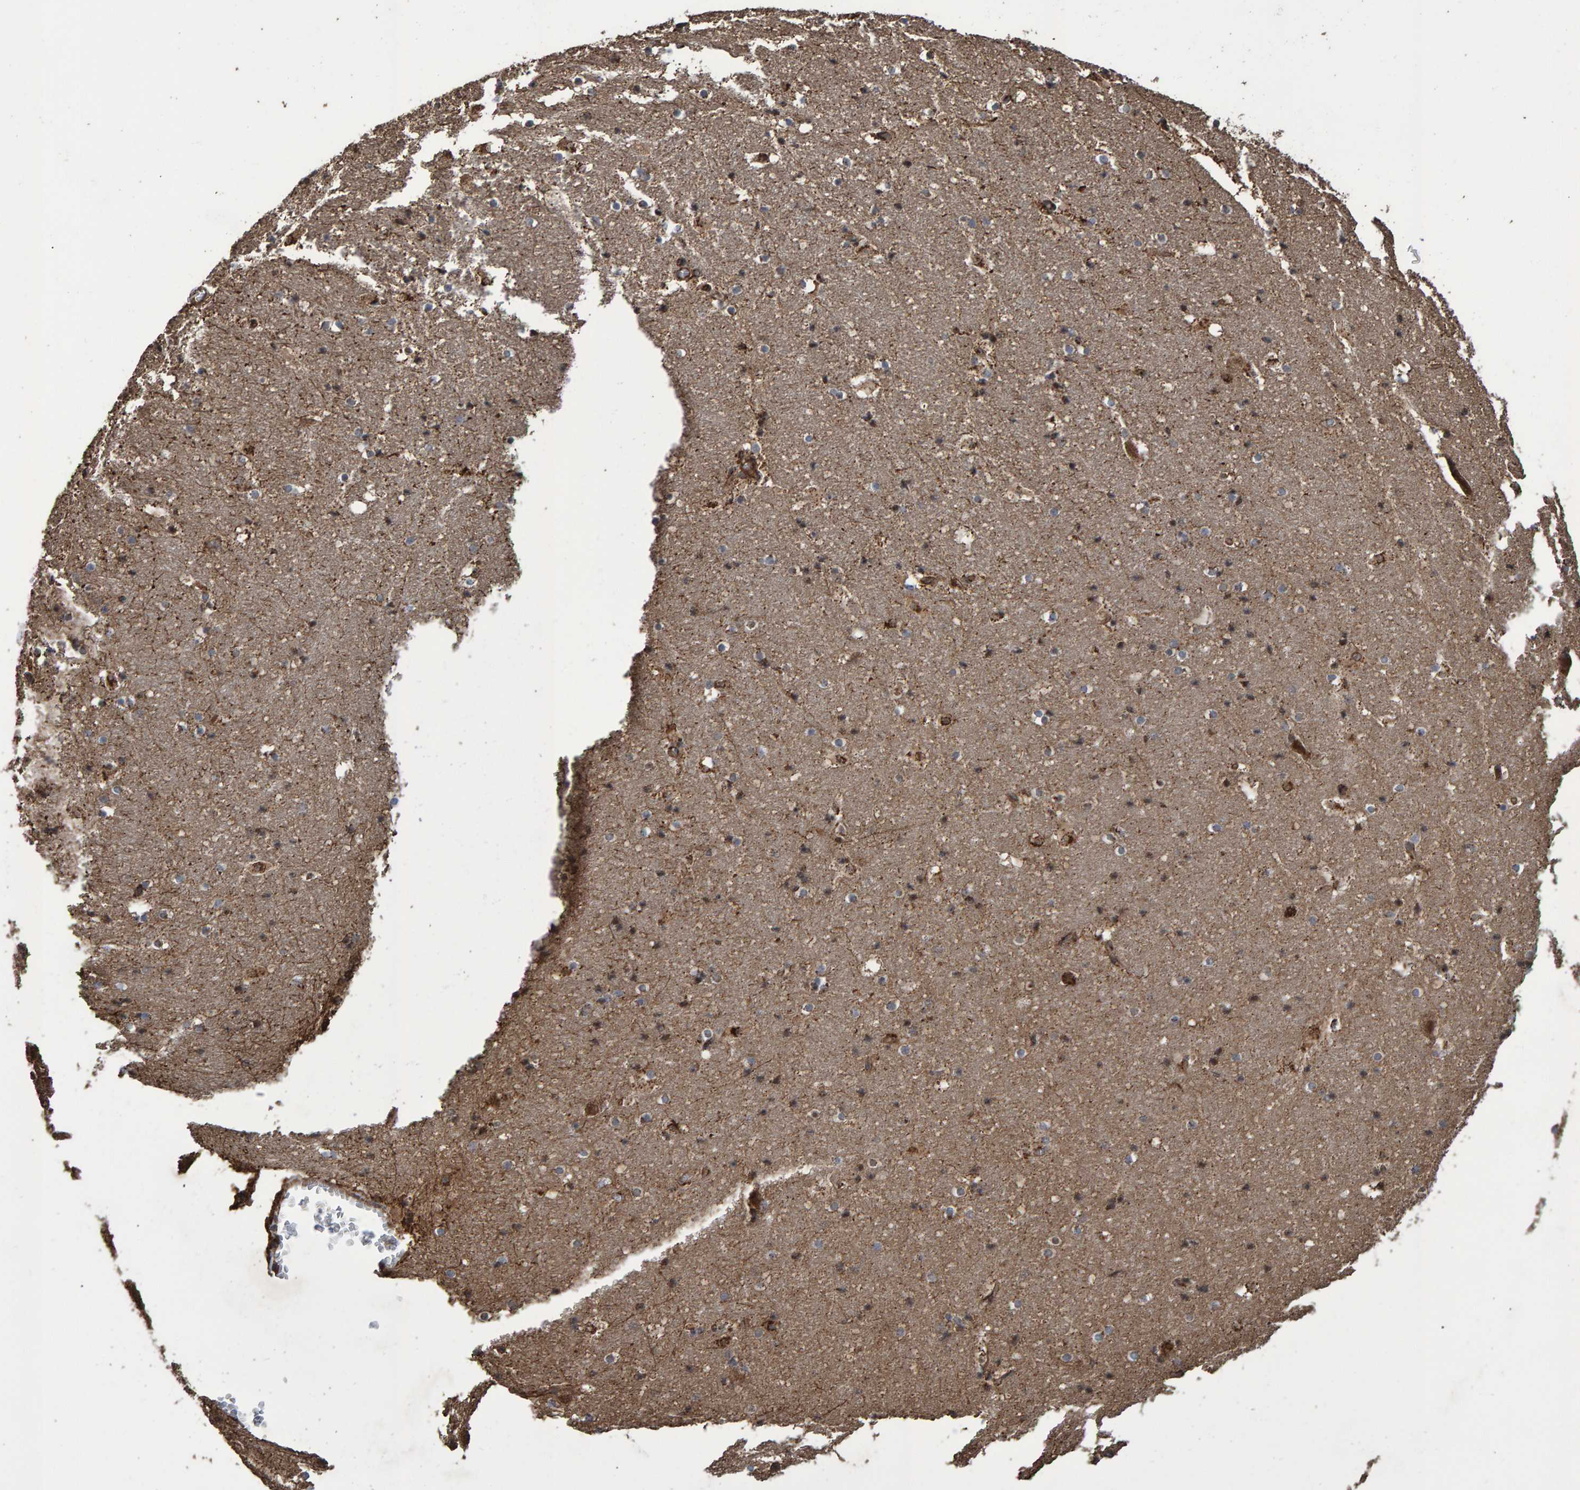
{"staining": {"intensity": "strong", "quantity": "25%-75%", "location": "cytoplasmic/membranous"}, "tissue": "hippocampus", "cell_type": "Glial cells", "image_type": "normal", "snomed": [{"axis": "morphology", "description": "Normal tissue, NOS"}, {"axis": "topography", "description": "Hippocampus"}], "caption": "High-magnification brightfield microscopy of normal hippocampus stained with DAB (3,3'-diaminobenzidine) (brown) and counterstained with hematoxylin (blue). glial cells exhibit strong cytoplasmic/membranous staining is seen in about25%-75% of cells.", "gene": "TRIM68", "patient": {"sex": "male", "age": 45}}